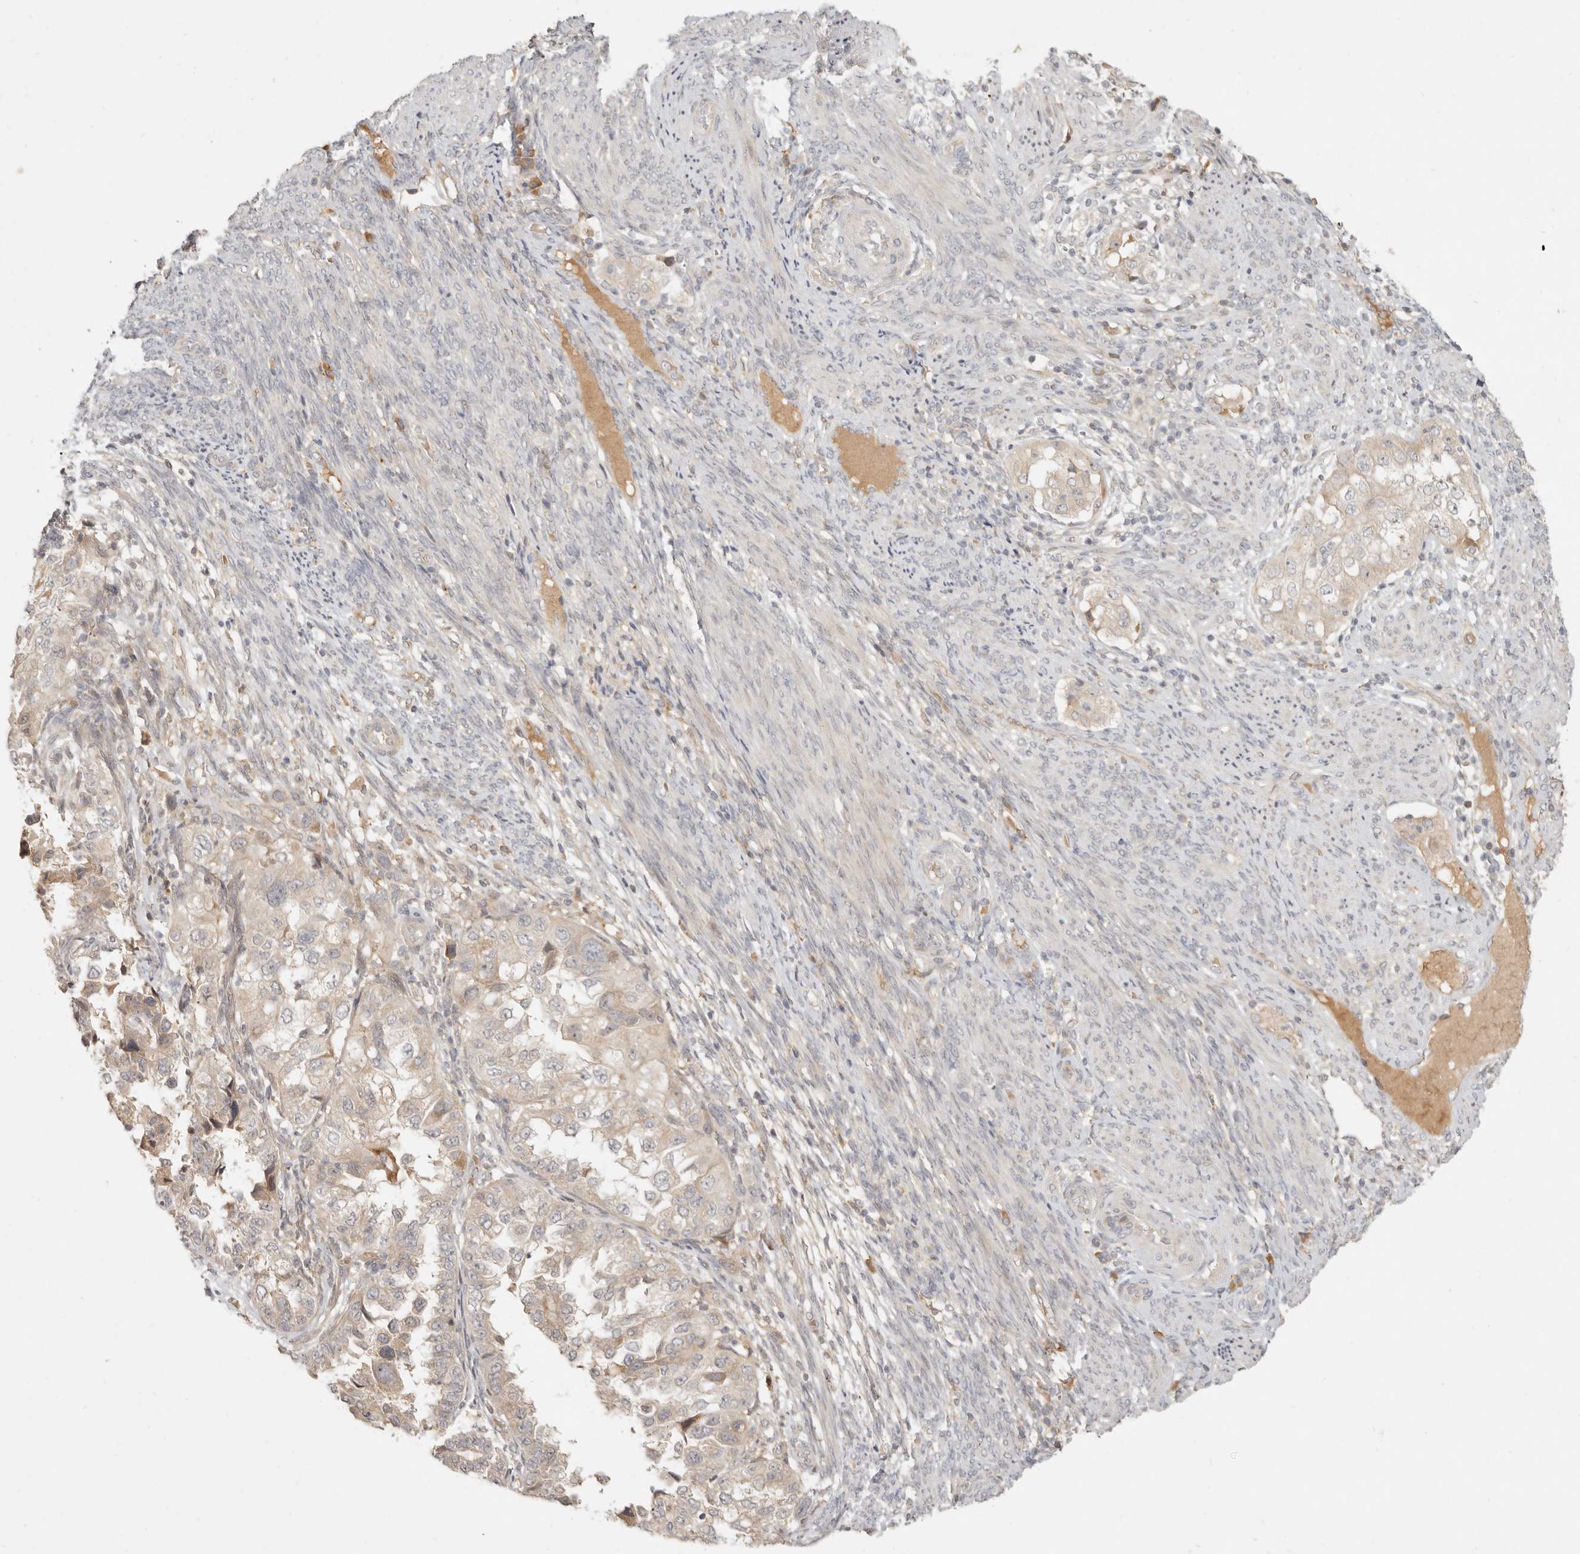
{"staining": {"intensity": "weak", "quantity": ">75%", "location": "cytoplasmic/membranous"}, "tissue": "endometrial cancer", "cell_type": "Tumor cells", "image_type": "cancer", "snomed": [{"axis": "morphology", "description": "Adenocarcinoma, NOS"}, {"axis": "topography", "description": "Endometrium"}], "caption": "A brown stain shows weak cytoplasmic/membranous staining of a protein in endometrial cancer (adenocarcinoma) tumor cells. The staining was performed using DAB, with brown indicating positive protein expression. Nuclei are stained blue with hematoxylin.", "gene": "UBXN11", "patient": {"sex": "female", "age": 85}}